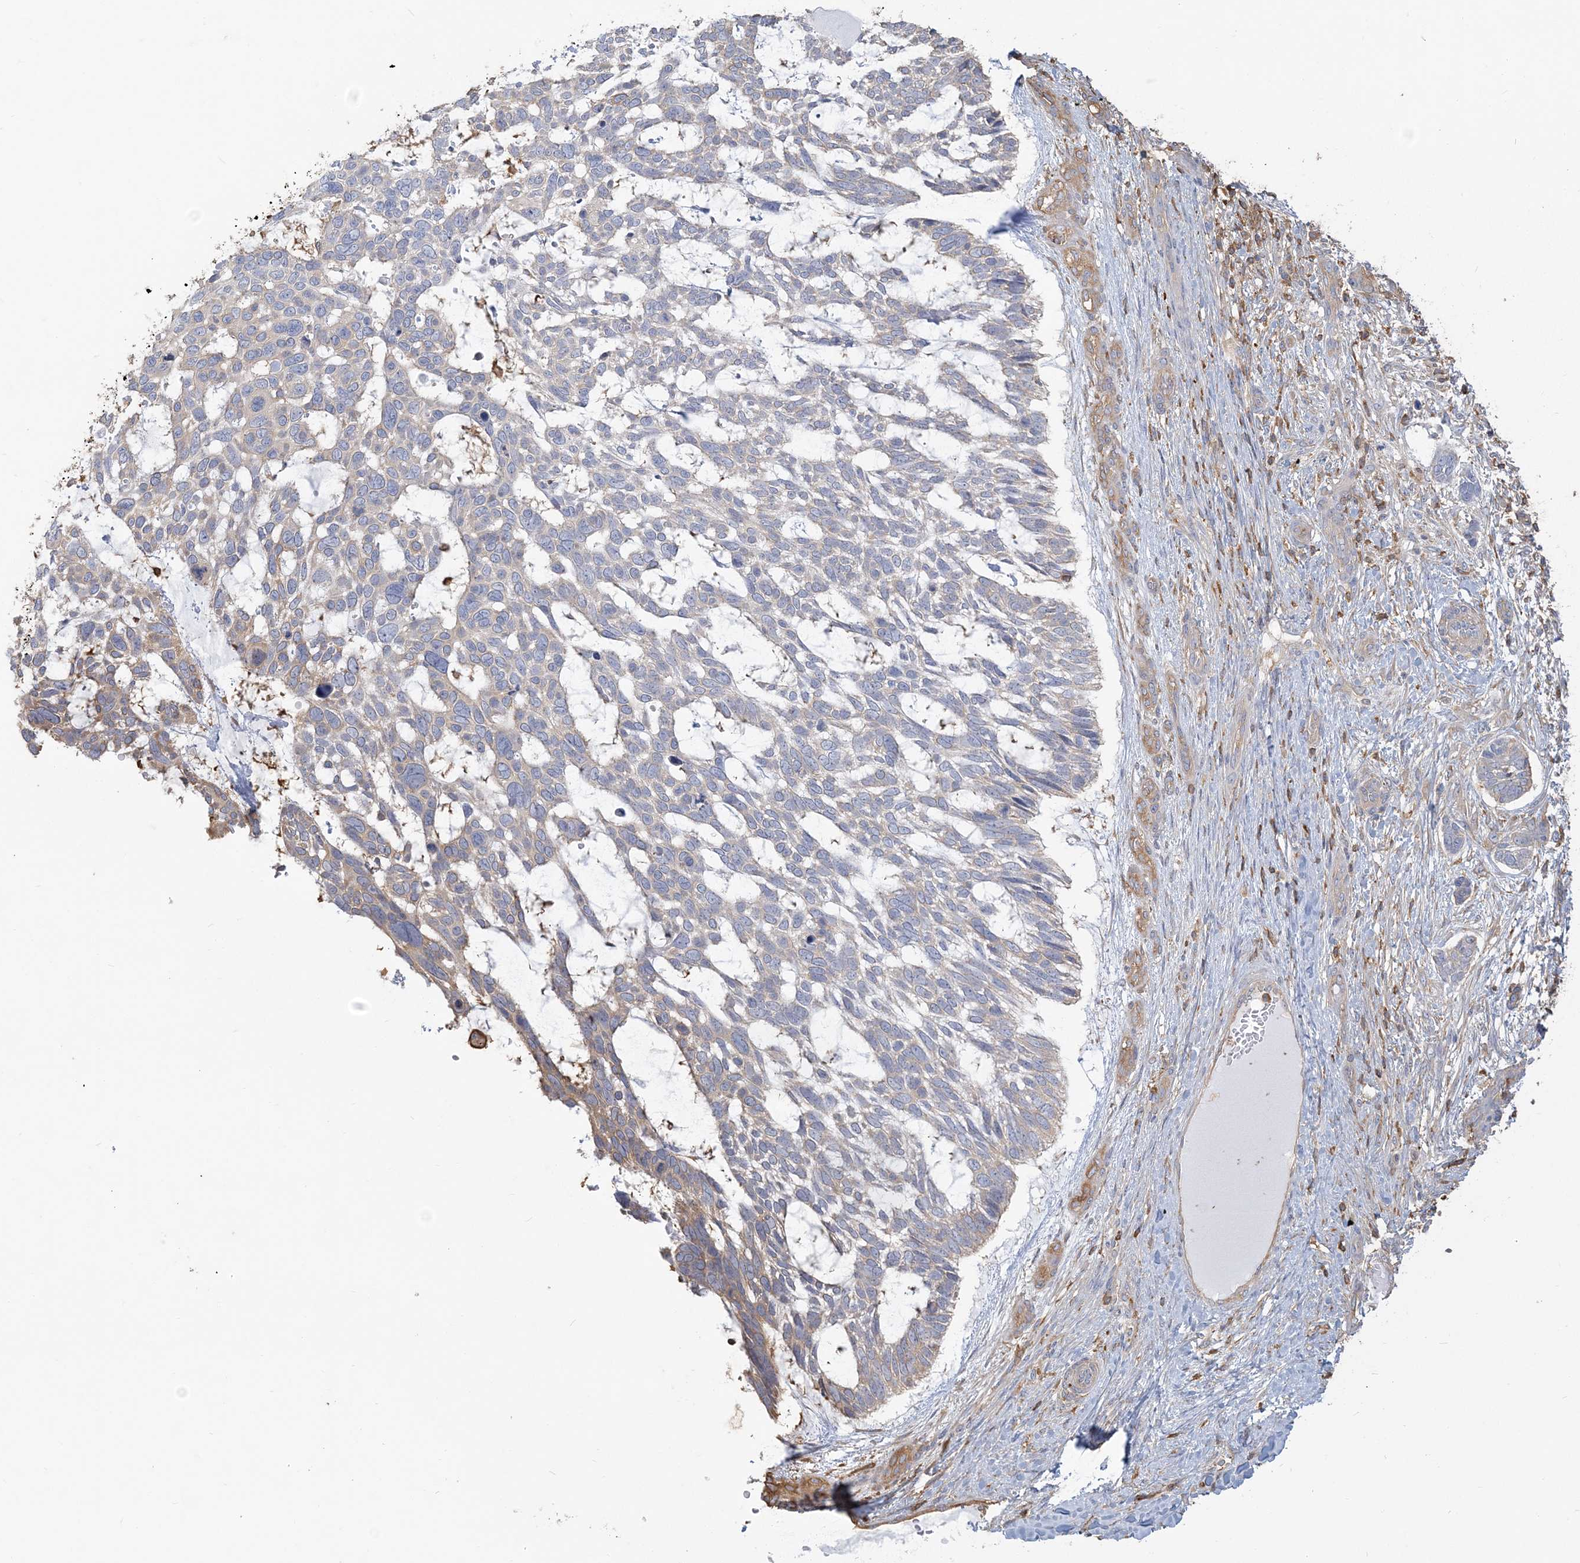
{"staining": {"intensity": "negative", "quantity": "none", "location": "none"}, "tissue": "skin cancer", "cell_type": "Tumor cells", "image_type": "cancer", "snomed": [{"axis": "morphology", "description": "Basal cell carcinoma"}, {"axis": "topography", "description": "Skin"}], "caption": "Immunohistochemistry image of neoplastic tissue: skin basal cell carcinoma stained with DAB shows no significant protein staining in tumor cells.", "gene": "ANKS1A", "patient": {"sex": "male", "age": 88}}